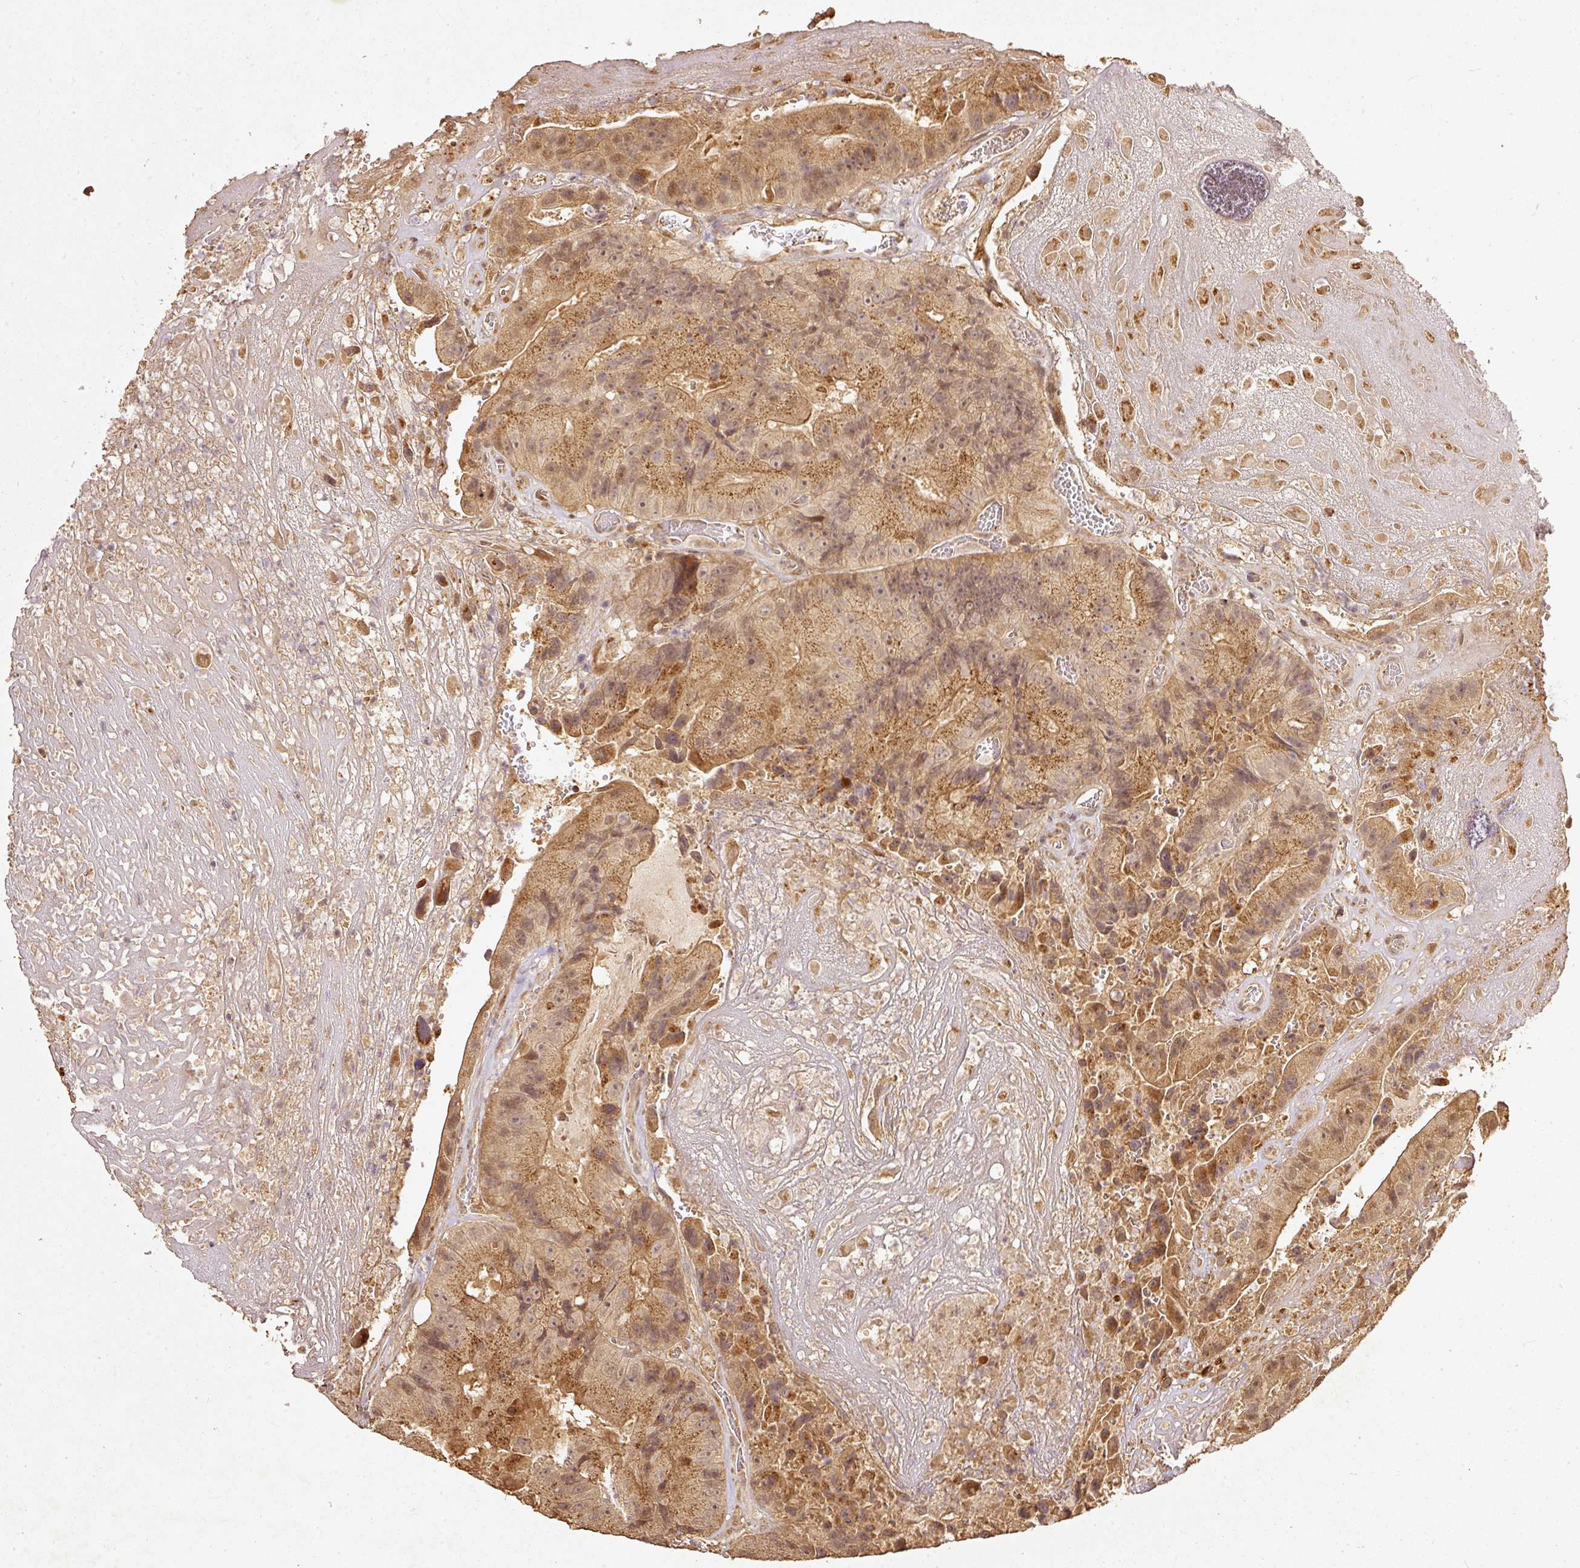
{"staining": {"intensity": "moderate", "quantity": ">75%", "location": "cytoplasmic/membranous,nuclear"}, "tissue": "colorectal cancer", "cell_type": "Tumor cells", "image_type": "cancer", "snomed": [{"axis": "morphology", "description": "Adenocarcinoma, NOS"}, {"axis": "topography", "description": "Colon"}], "caption": "Immunohistochemical staining of colorectal cancer displays moderate cytoplasmic/membranous and nuclear protein expression in about >75% of tumor cells.", "gene": "FUT8", "patient": {"sex": "female", "age": 86}}